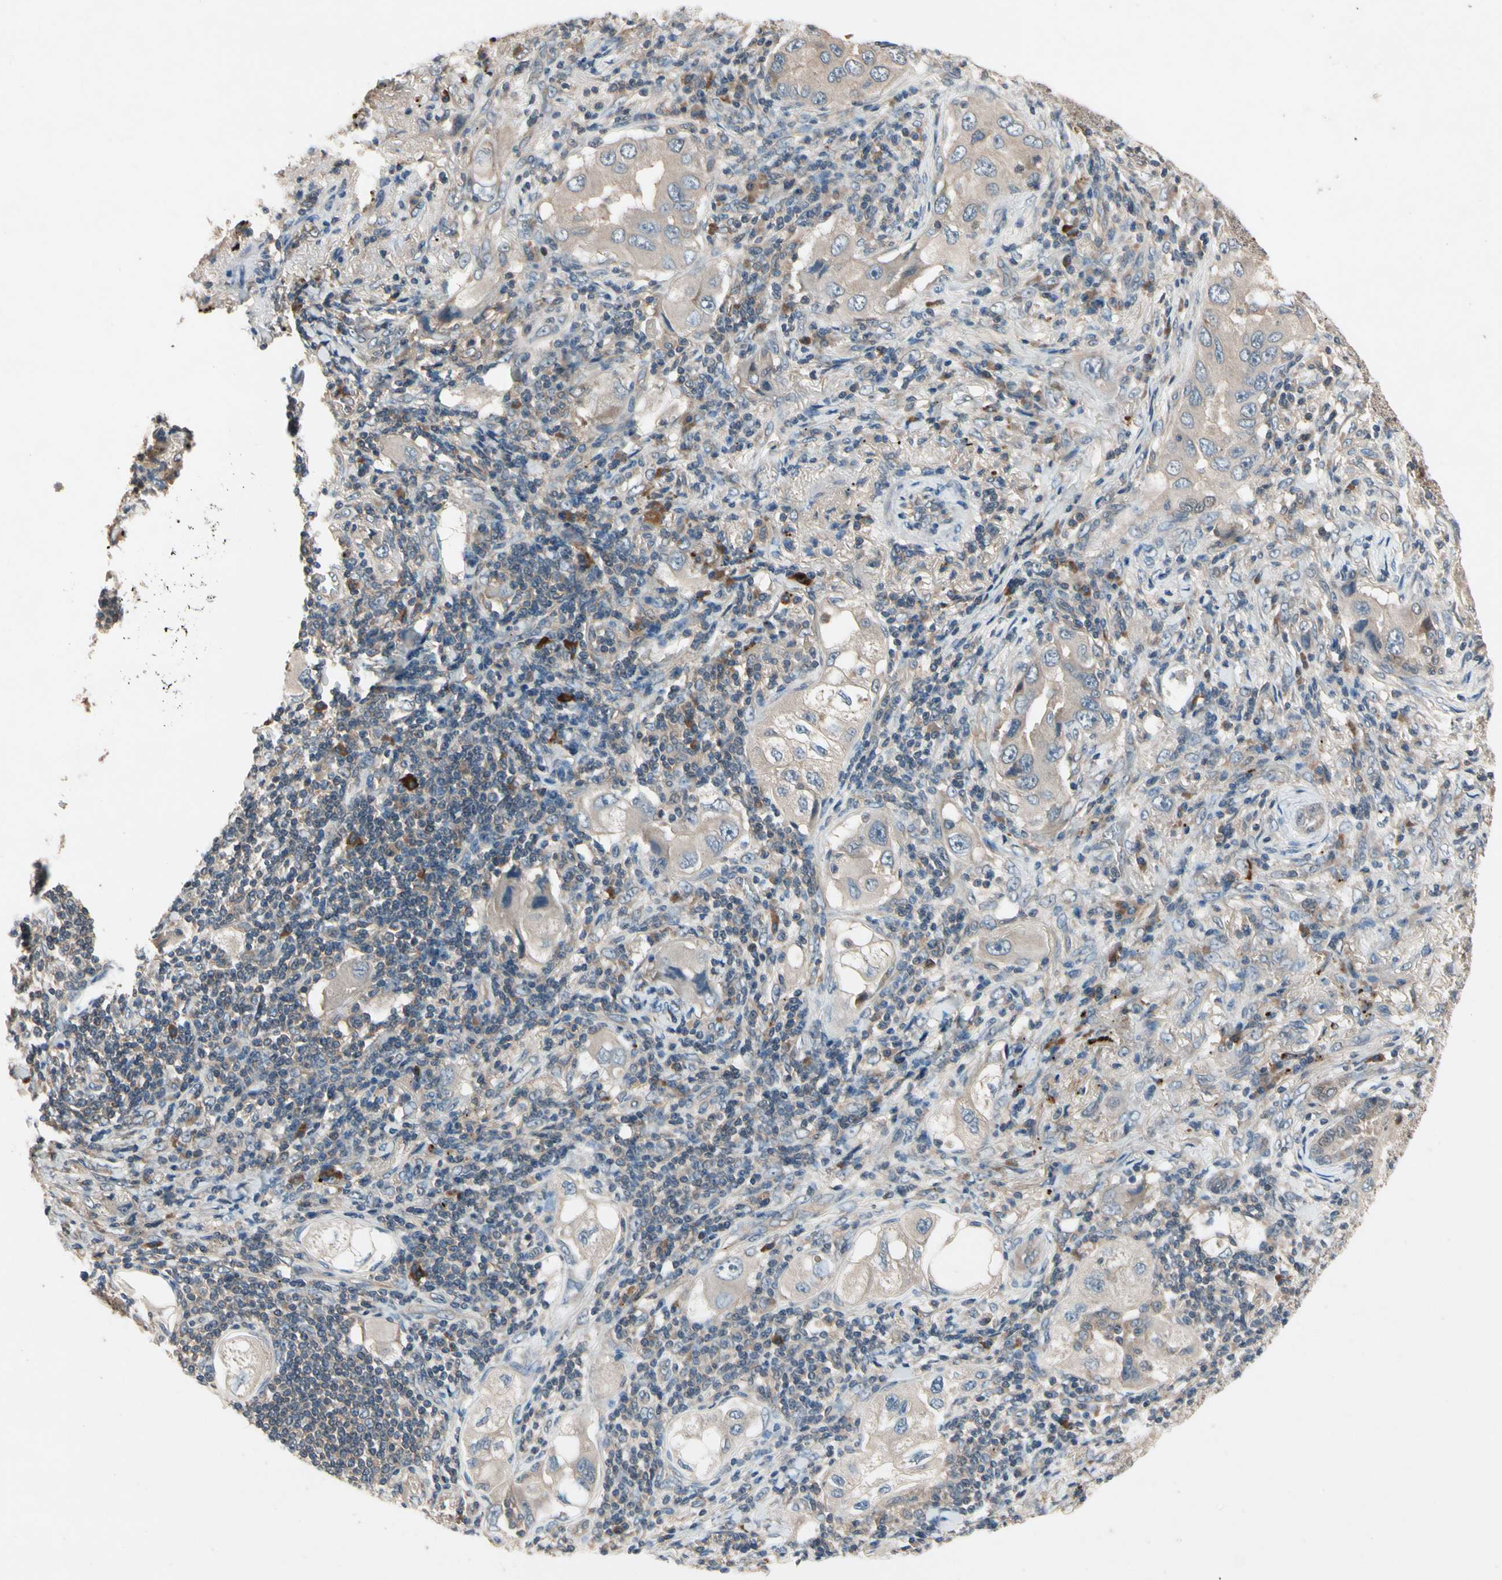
{"staining": {"intensity": "weak", "quantity": ">75%", "location": "cytoplasmic/membranous"}, "tissue": "lung cancer", "cell_type": "Tumor cells", "image_type": "cancer", "snomed": [{"axis": "morphology", "description": "Adenocarcinoma, NOS"}, {"axis": "topography", "description": "Lung"}], "caption": "Immunohistochemical staining of human lung cancer reveals low levels of weak cytoplasmic/membranous protein staining in approximately >75% of tumor cells. (Stains: DAB in brown, nuclei in blue, Microscopy: brightfield microscopy at high magnification).", "gene": "IL1RL1", "patient": {"sex": "female", "age": 65}}